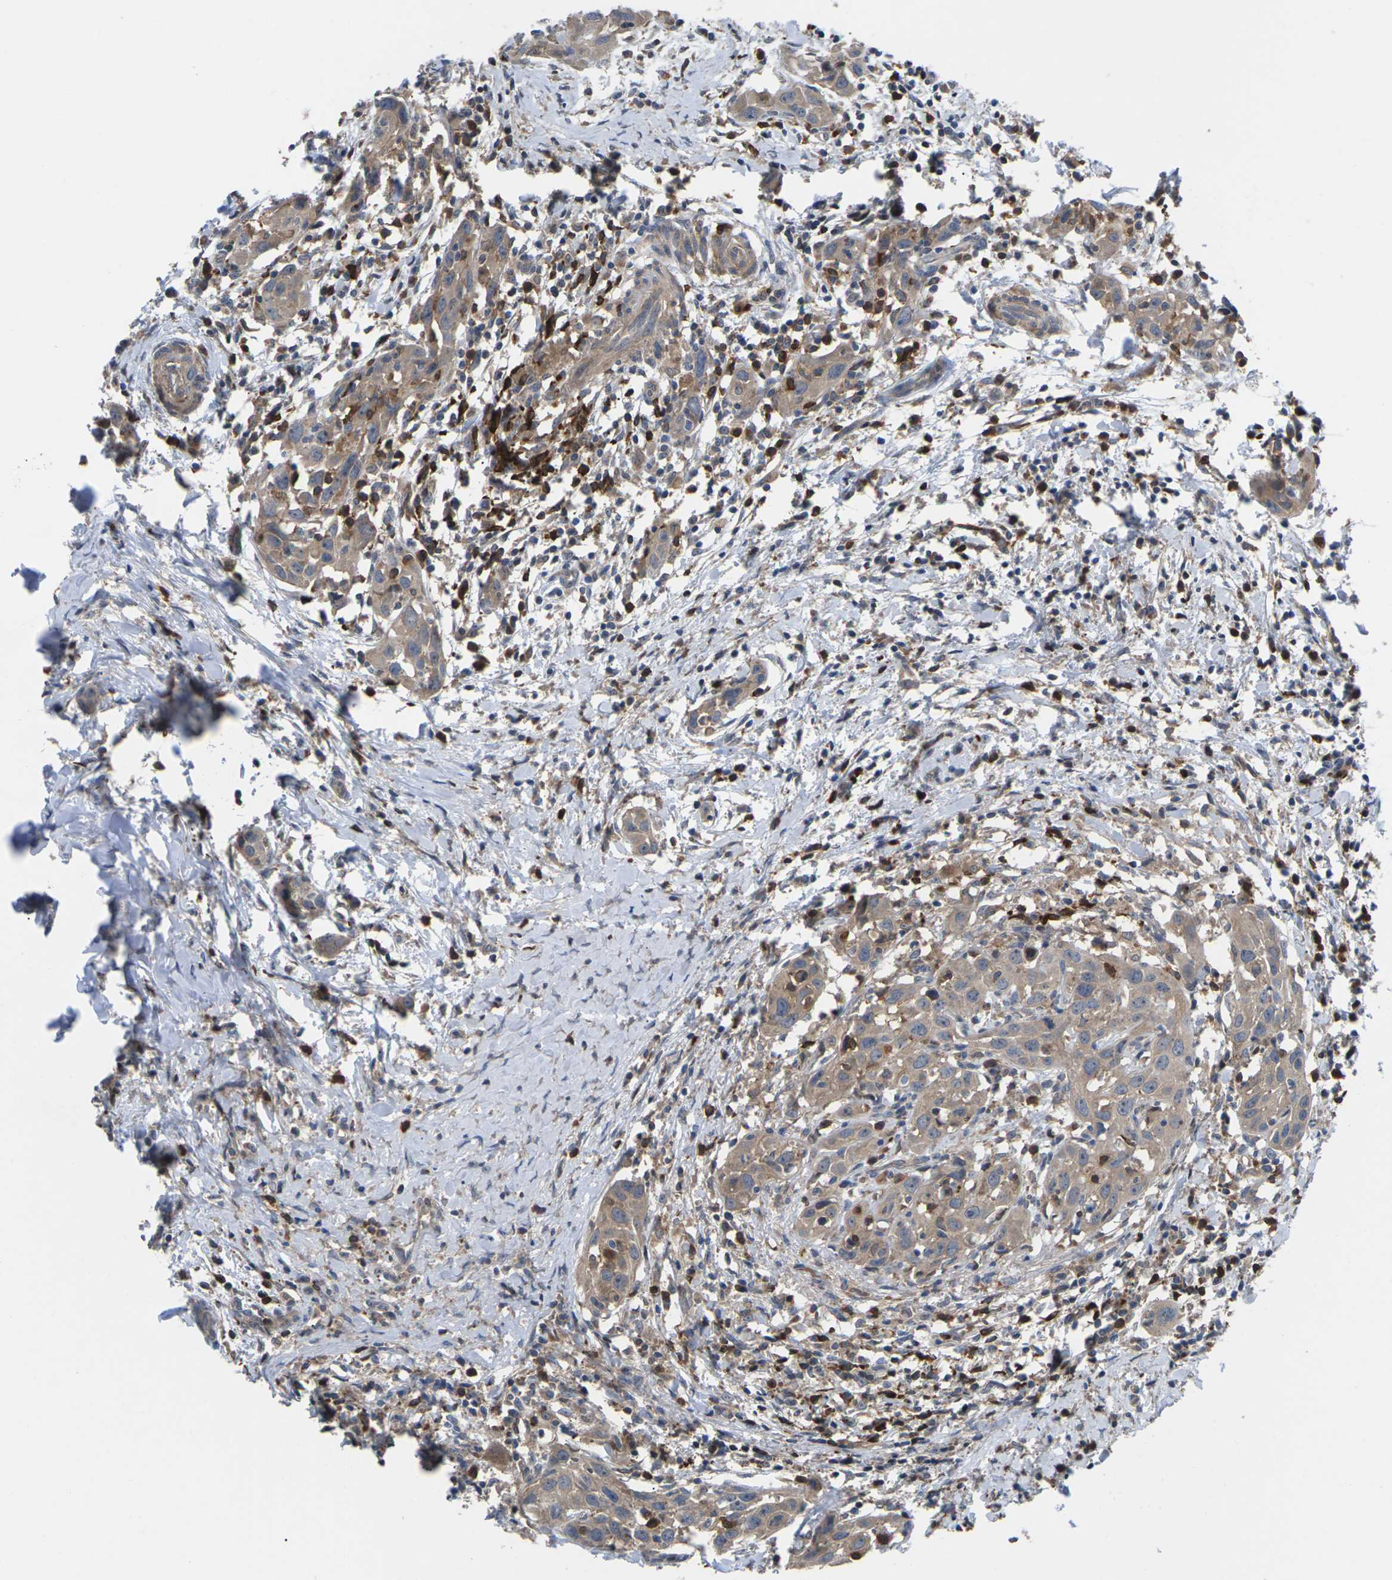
{"staining": {"intensity": "moderate", "quantity": ">75%", "location": "cytoplasmic/membranous"}, "tissue": "head and neck cancer", "cell_type": "Tumor cells", "image_type": "cancer", "snomed": [{"axis": "morphology", "description": "Squamous cell carcinoma, NOS"}, {"axis": "topography", "description": "Oral tissue"}, {"axis": "topography", "description": "Head-Neck"}], "caption": "Head and neck squamous cell carcinoma stained with a brown dye shows moderate cytoplasmic/membranous positive expression in approximately >75% of tumor cells.", "gene": "TIAM1", "patient": {"sex": "female", "age": 50}}